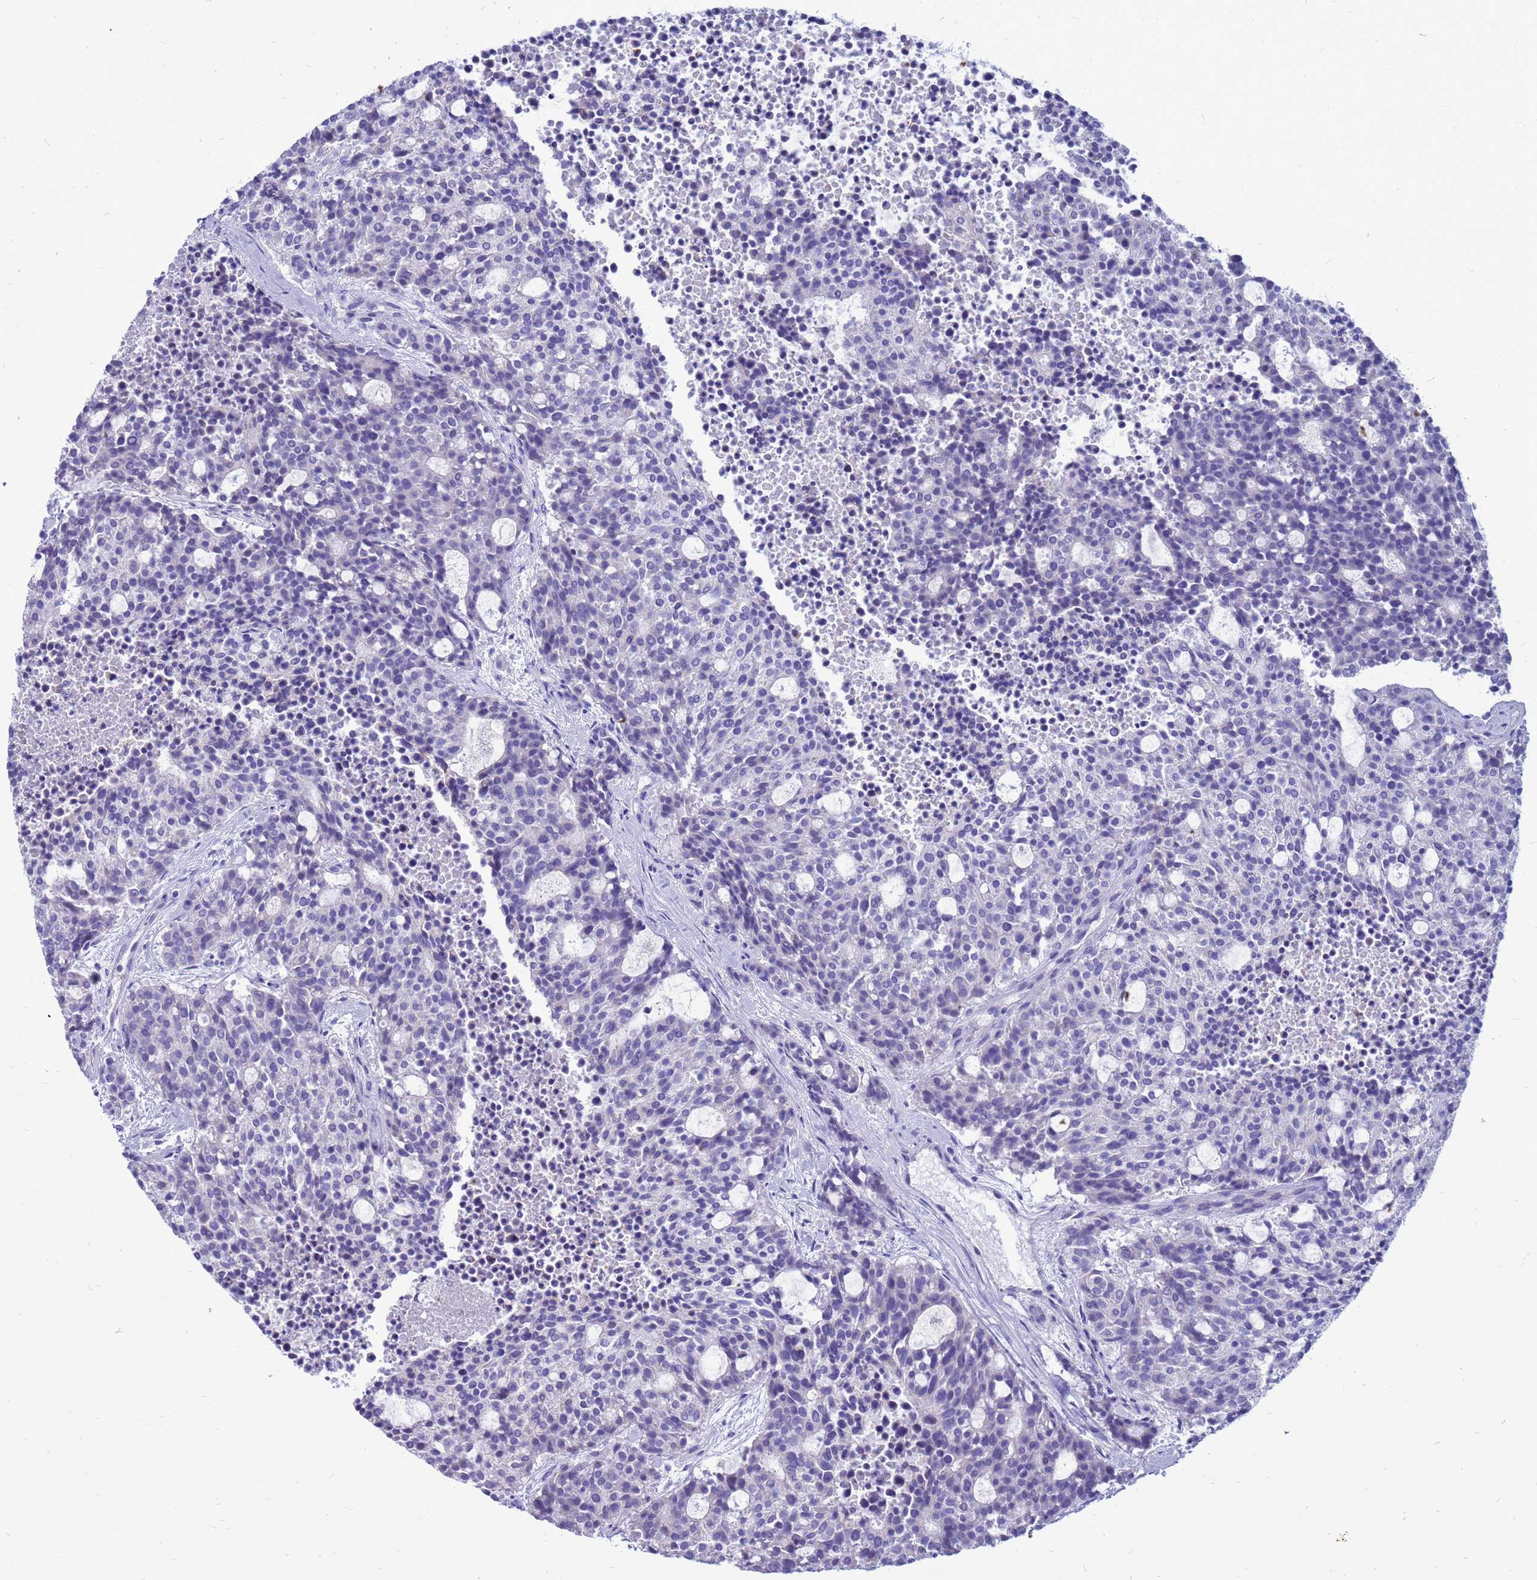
{"staining": {"intensity": "negative", "quantity": "none", "location": "none"}, "tissue": "carcinoid", "cell_type": "Tumor cells", "image_type": "cancer", "snomed": [{"axis": "morphology", "description": "Carcinoid, malignant, NOS"}, {"axis": "topography", "description": "Pancreas"}], "caption": "A histopathology image of human carcinoid is negative for staining in tumor cells. Brightfield microscopy of immunohistochemistry stained with DAB (brown) and hematoxylin (blue), captured at high magnification.", "gene": "PDE10A", "patient": {"sex": "female", "age": 54}}